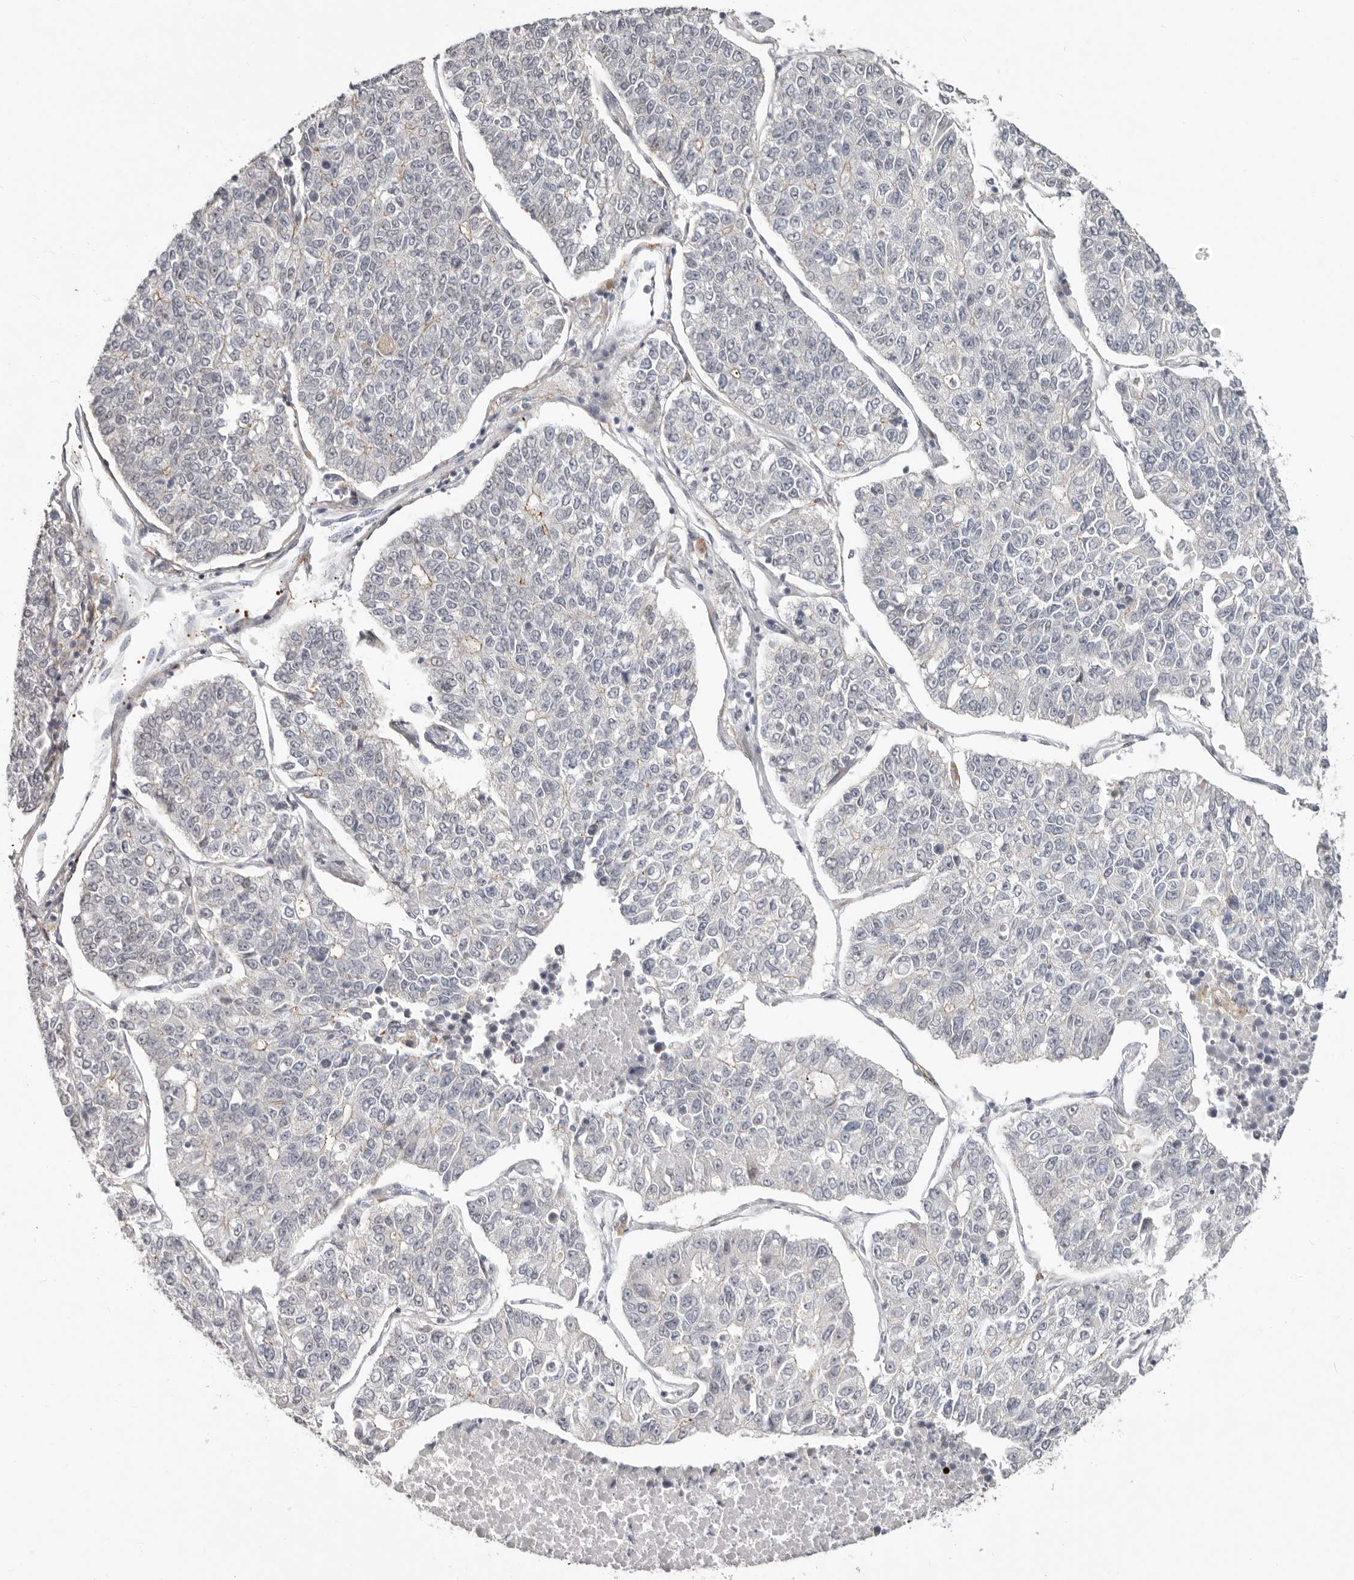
{"staining": {"intensity": "negative", "quantity": "none", "location": "none"}, "tissue": "lung cancer", "cell_type": "Tumor cells", "image_type": "cancer", "snomed": [{"axis": "morphology", "description": "Adenocarcinoma, NOS"}, {"axis": "topography", "description": "Lung"}], "caption": "Tumor cells are negative for protein expression in human adenocarcinoma (lung). (DAB immunohistochemistry (IHC), high magnification).", "gene": "SZT2", "patient": {"sex": "male", "age": 49}}